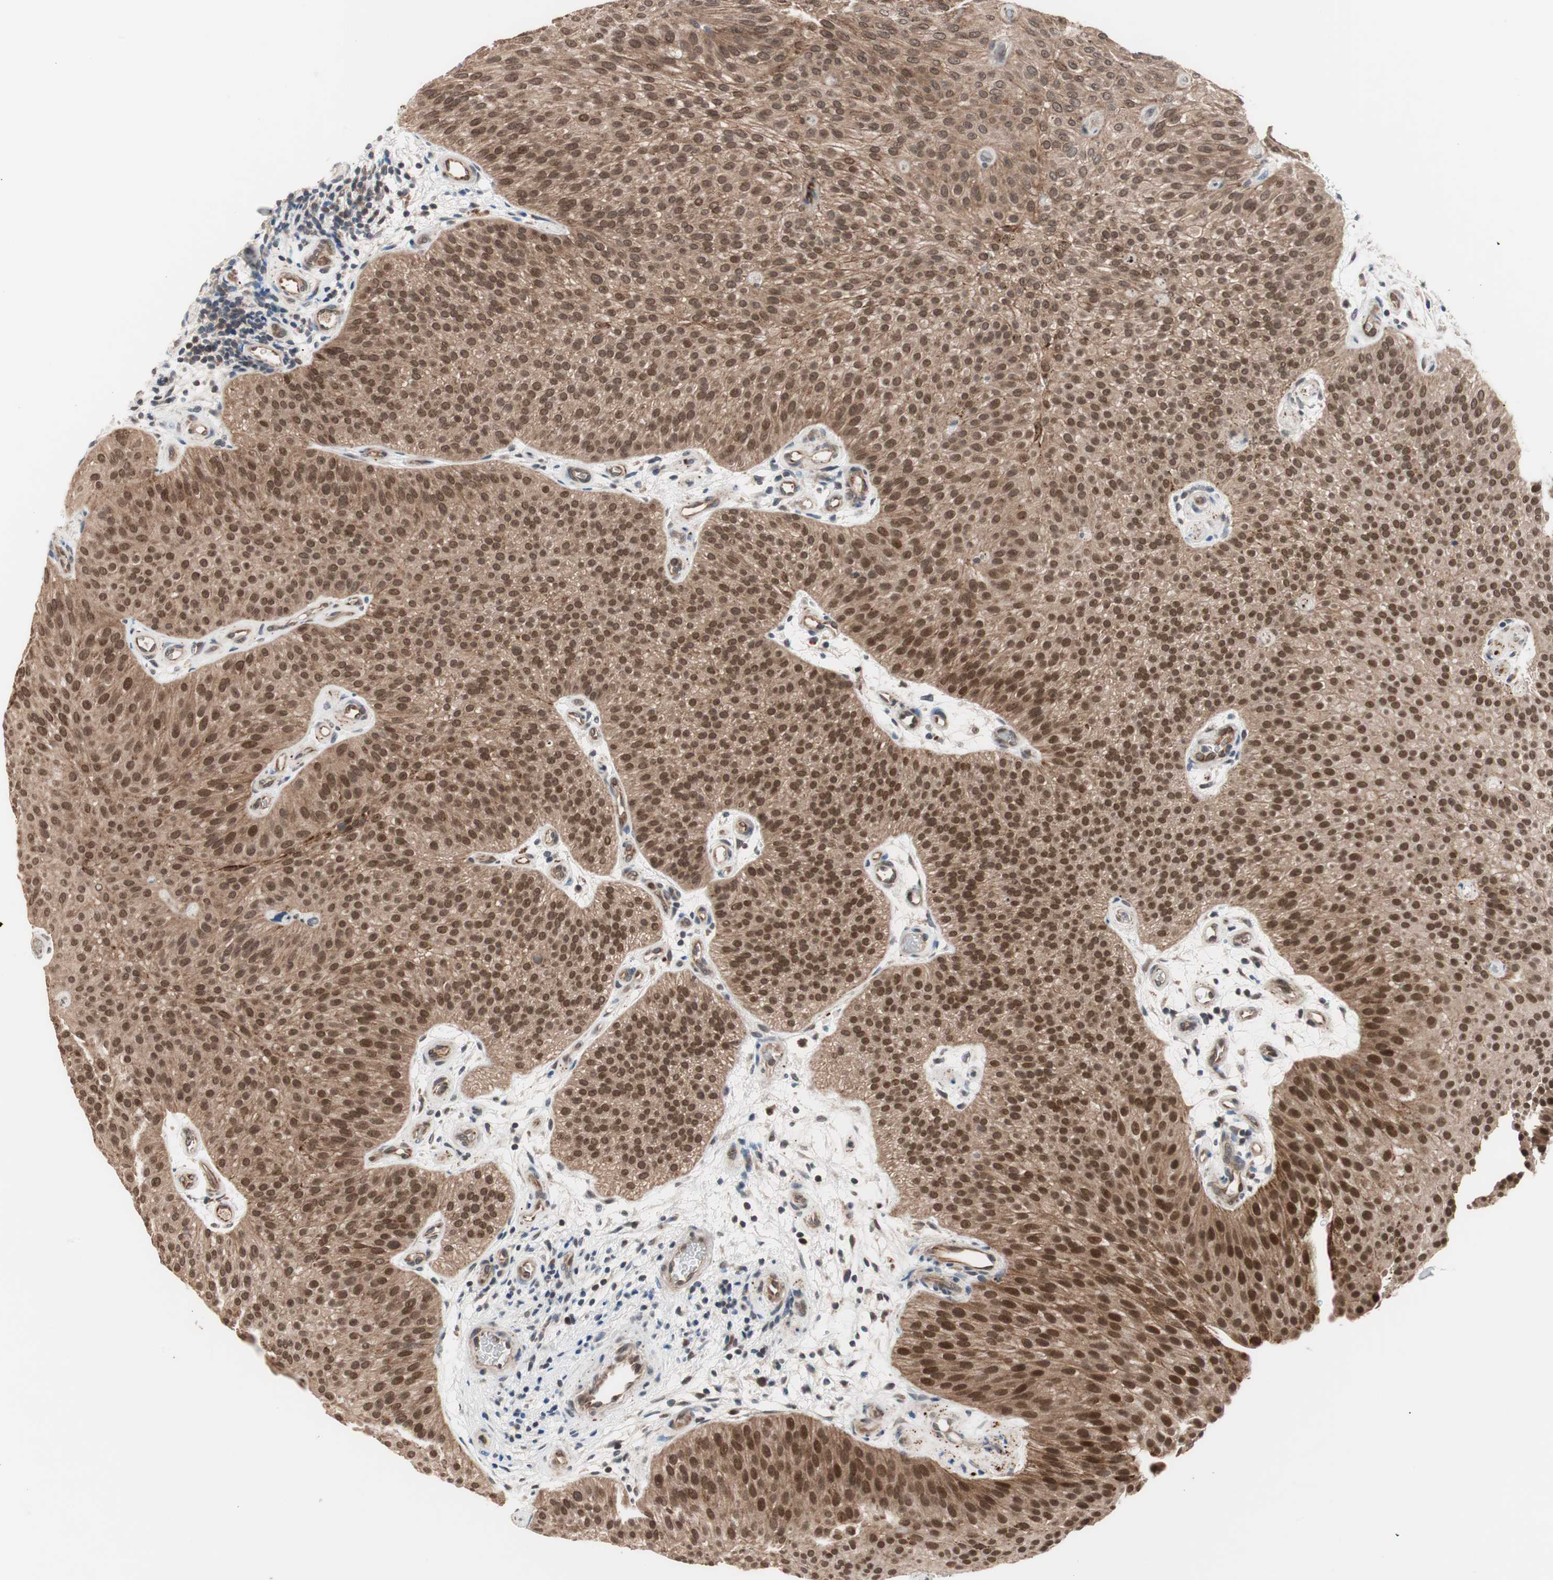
{"staining": {"intensity": "moderate", "quantity": ">75%", "location": "cytoplasmic/membranous,nuclear"}, "tissue": "urothelial cancer", "cell_type": "Tumor cells", "image_type": "cancer", "snomed": [{"axis": "morphology", "description": "Urothelial carcinoma, Low grade"}, {"axis": "topography", "description": "Urinary bladder"}], "caption": "High-power microscopy captured an immunohistochemistry (IHC) image of urothelial cancer, revealing moderate cytoplasmic/membranous and nuclear expression in approximately >75% of tumor cells.", "gene": "HMBS", "patient": {"sex": "female", "age": 60}}